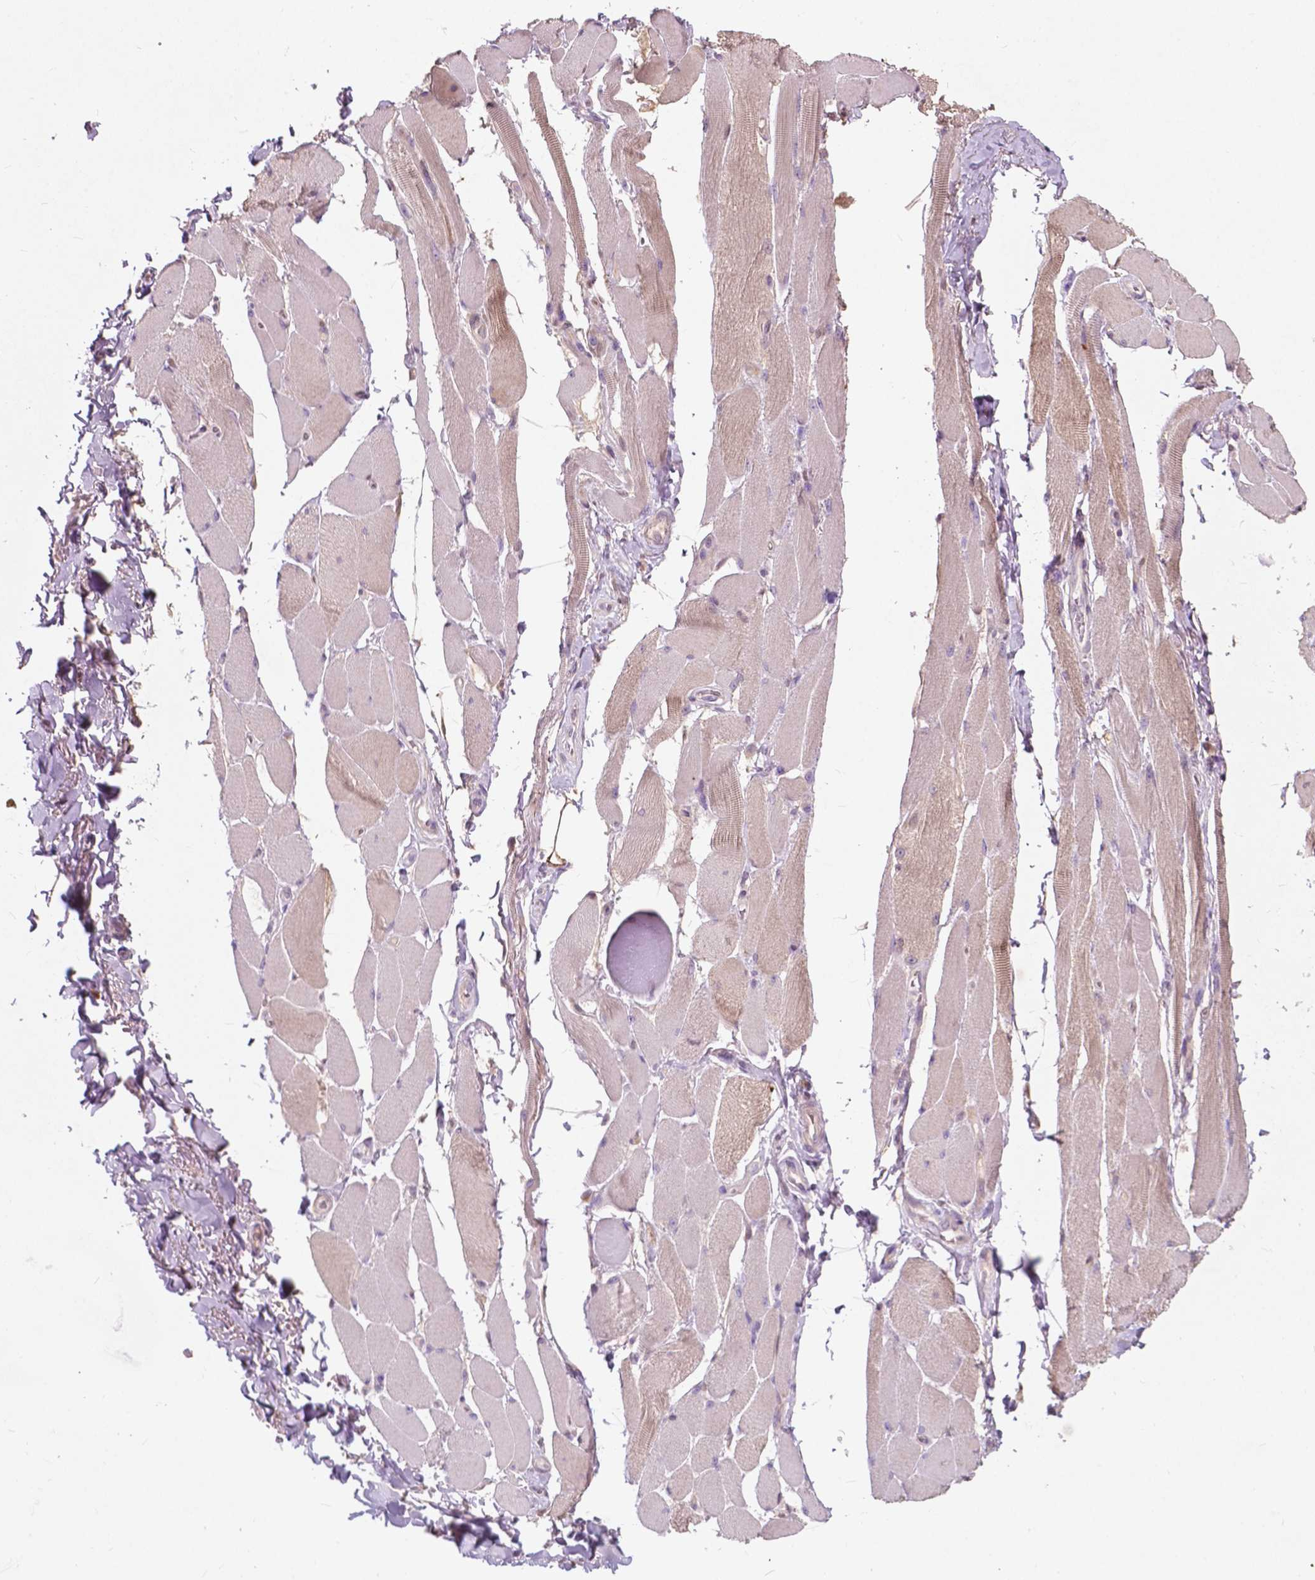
{"staining": {"intensity": "weak", "quantity": "<25%", "location": "cytoplasmic/membranous"}, "tissue": "skeletal muscle", "cell_type": "Myocytes", "image_type": "normal", "snomed": [{"axis": "morphology", "description": "Normal tissue, NOS"}, {"axis": "topography", "description": "Skeletal muscle"}, {"axis": "topography", "description": "Anal"}, {"axis": "topography", "description": "Peripheral nerve tissue"}], "caption": "Skeletal muscle stained for a protein using immunohistochemistry (IHC) demonstrates no staining myocytes.", "gene": "GPR37", "patient": {"sex": "male", "age": 53}}